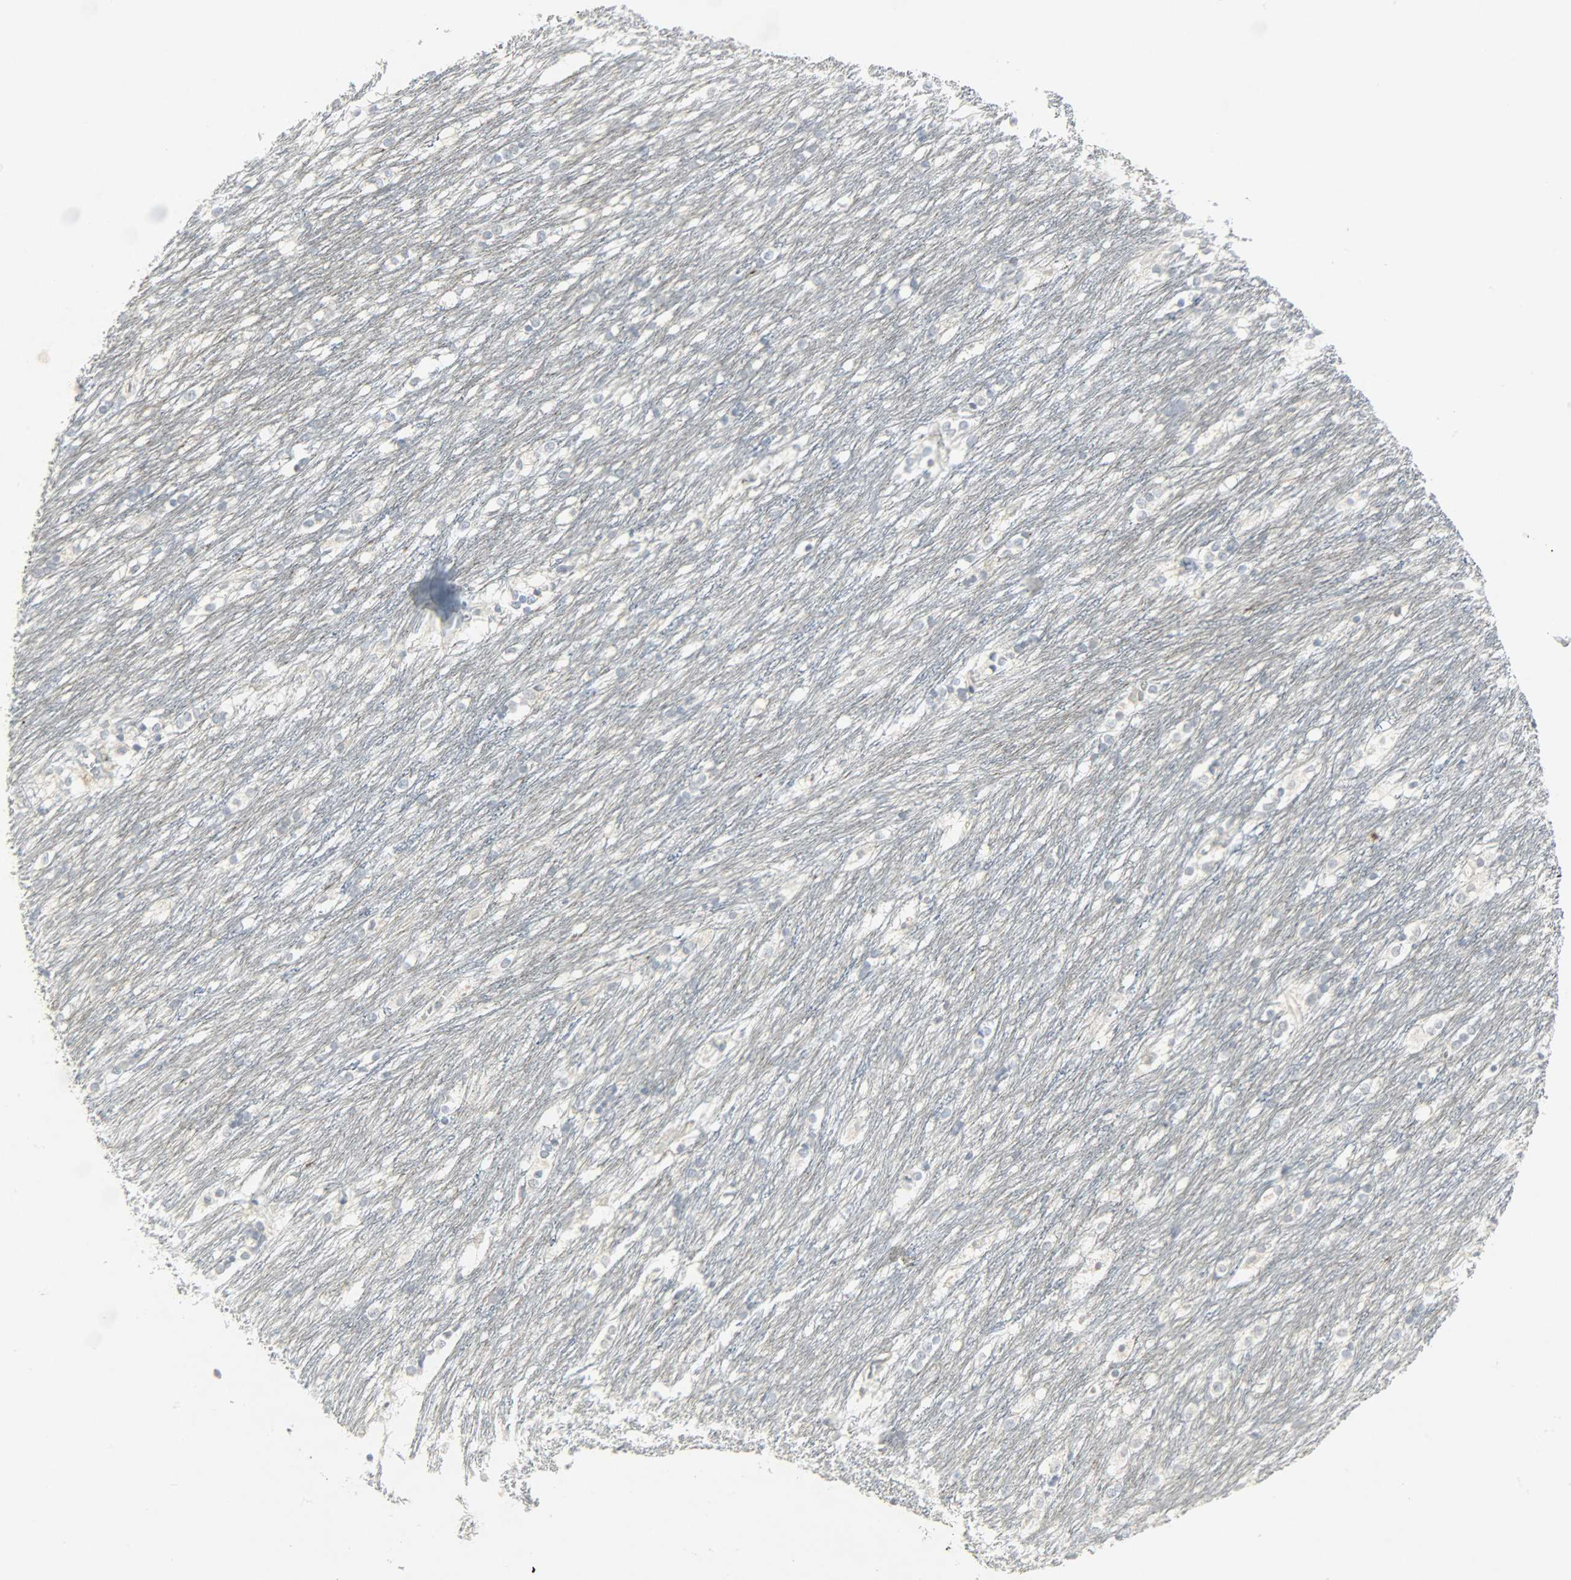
{"staining": {"intensity": "moderate", "quantity": "<25%", "location": "cytoplasmic/membranous,nuclear"}, "tissue": "caudate", "cell_type": "Glial cells", "image_type": "normal", "snomed": [{"axis": "morphology", "description": "Normal tissue, NOS"}, {"axis": "topography", "description": "Lateral ventricle wall"}], "caption": "Immunohistochemistry (IHC) staining of unremarkable caudate, which shows low levels of moderate cytoplasmic/membranous,nuclear staining in about <25% of glial cells indicating moderate cytoplasmic/membranous,nuclear protein positivity. The staining was performed using DAB (brown) for protein detection and nuclei were counterstained in hematoxylin (blue).", "gene": "CAMK4", "patient": {"sex": "female", "age": 19}}